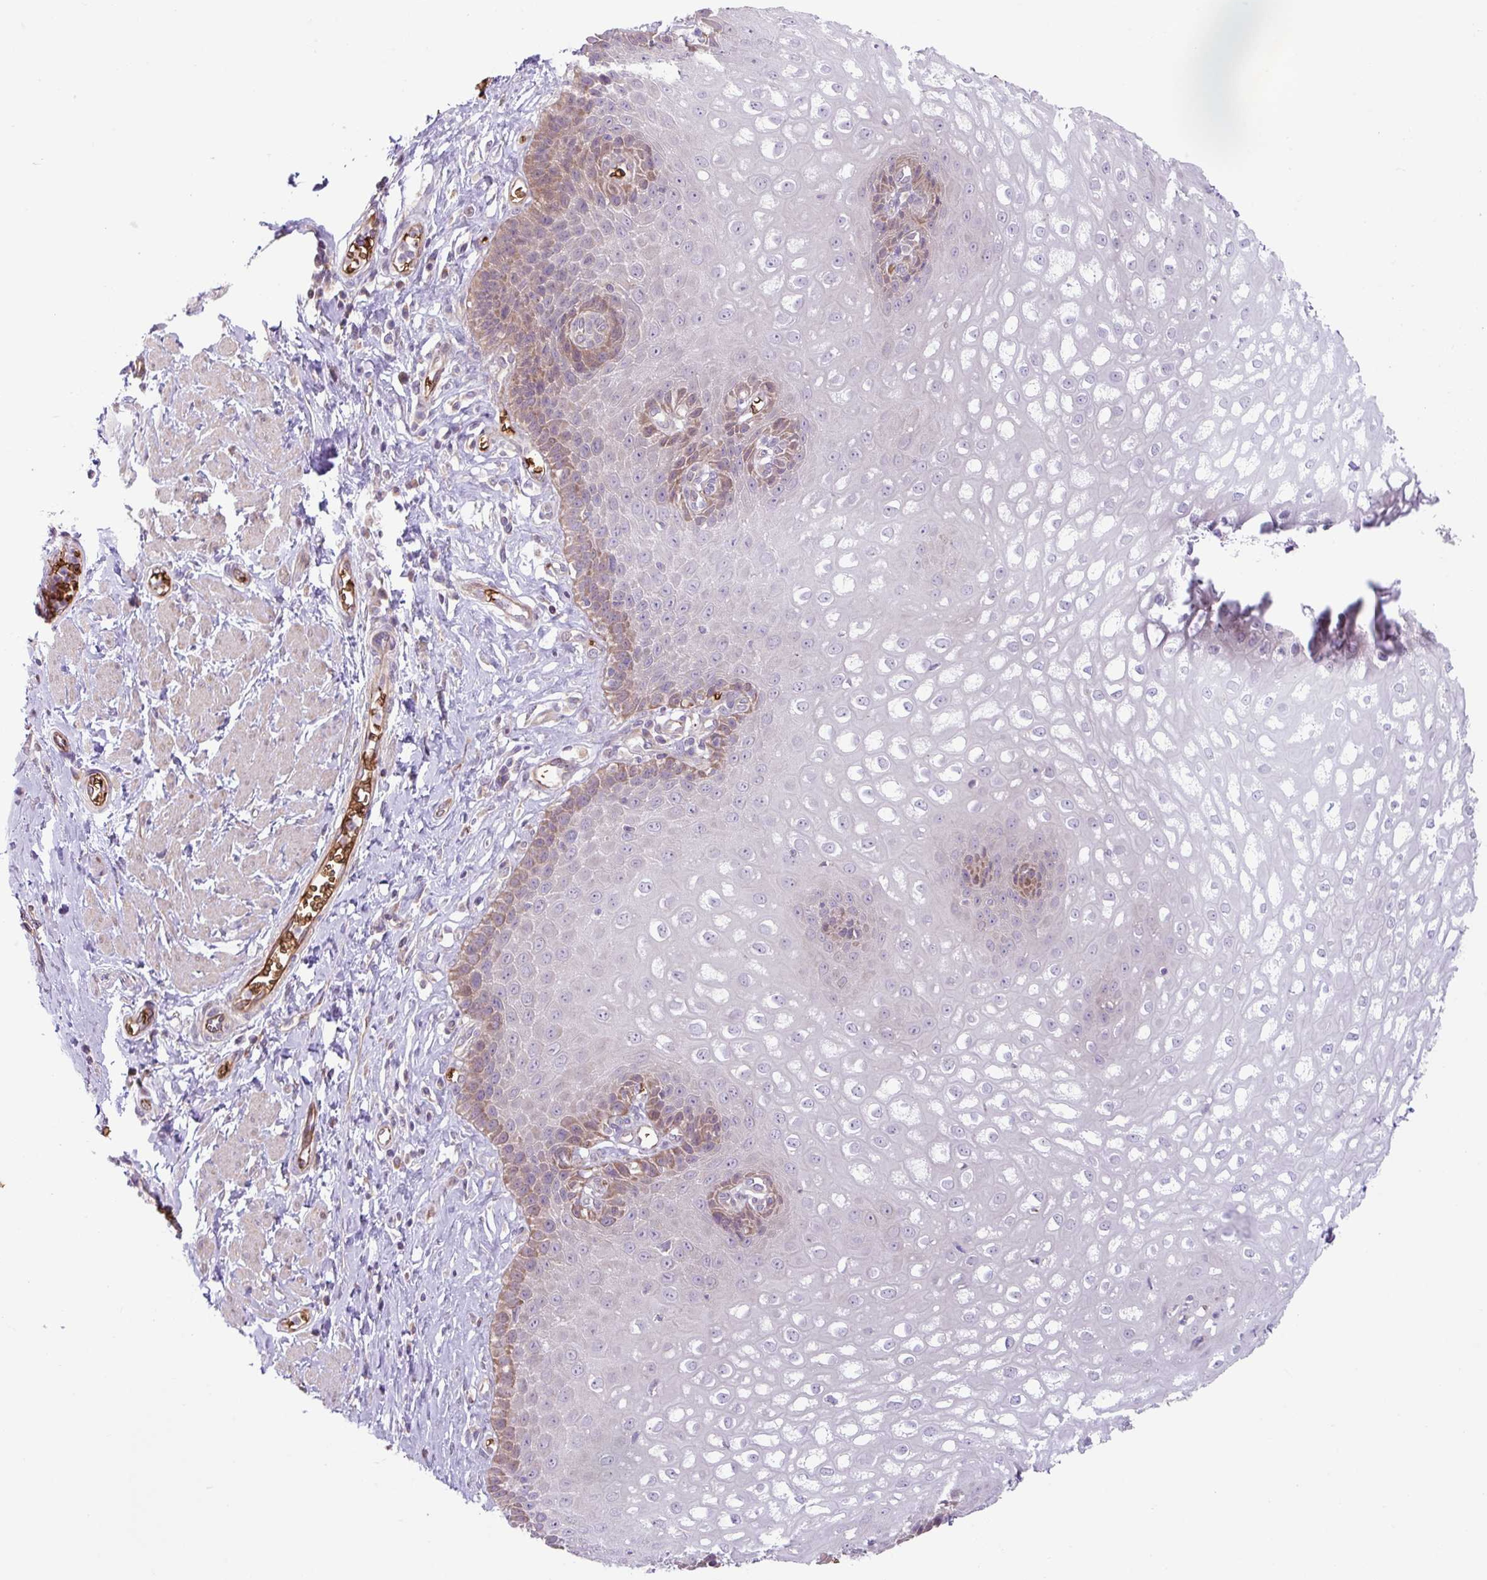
{"staining": {"intensity": "moderate", "quantity": "<25%", "location": "cytoplasmic/membranous"}, "tissue": "esophagus", "cell_type": "Squamous epithelial cells", "image_type": "normal", "snomed": [{"axis": "morphology", "description": "Normal tissue, NOS"}, {"axis": "topography", "description": "Esophagus"}], "caption": "Human esophagus stained with a brown dye demonstrates moderate cytoplasmic/membranous positive positivity in approximately <25% of squamous epithelial cells.", "gene": "RAD21L1", "patient": {"sex": "male", "age": 67}}